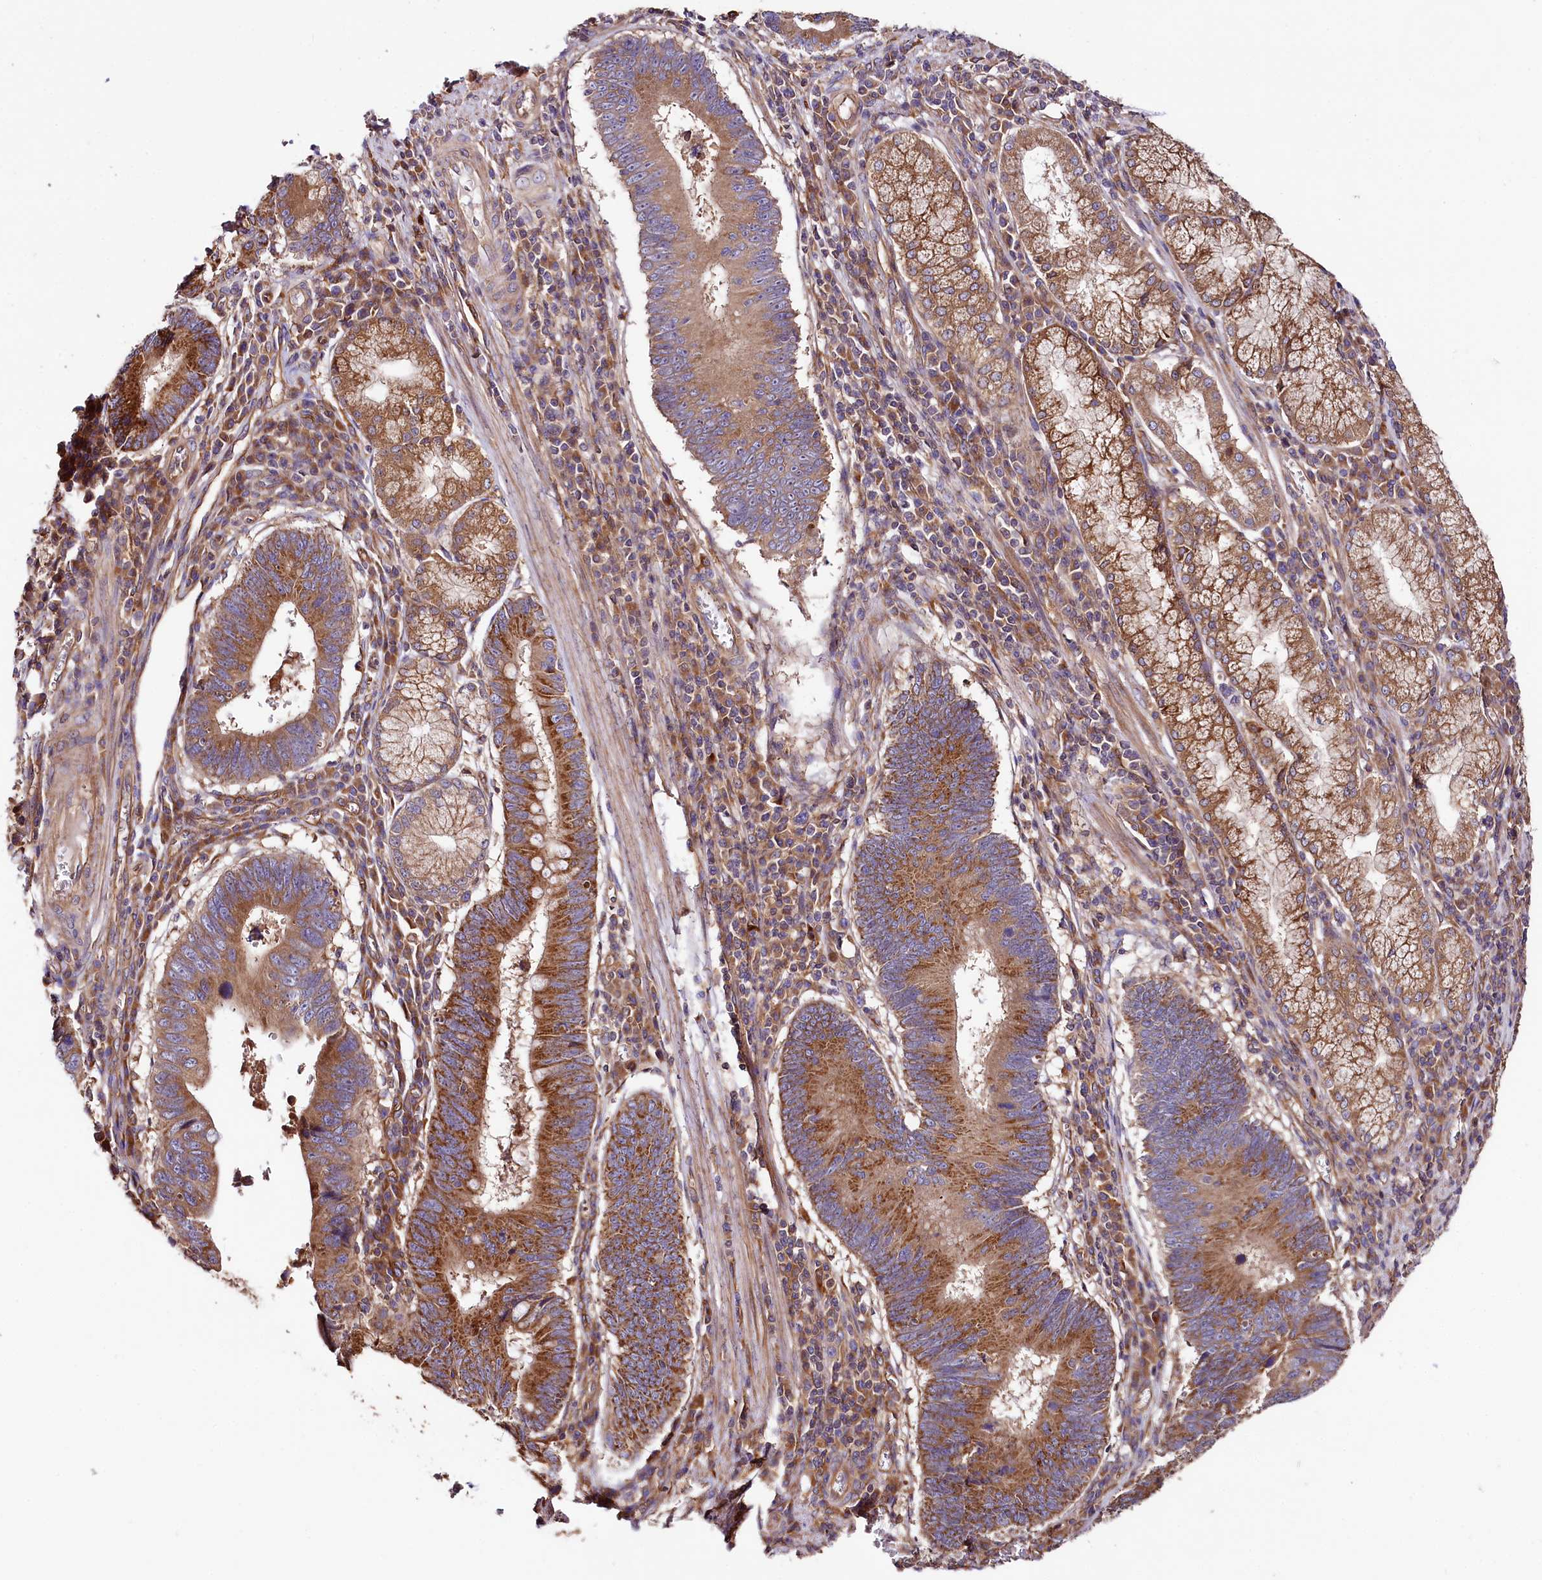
{"staining": {"intensity": "moderate", "quantity": ">75%", "location": "cytoplasmic/membranous"}, "tissue": "stomach cancer", "cell_type": "Tumor cells", "image_type": "cancer", "snomed": [{"axis": "morphology", "description": "Adenocarcinoma, NOS"}, {"axis": "topography", "description": "Stomach"}], "caption": "A micrograph showing moderate cytoplasmic/membranous staining in approximately >75% of tumor cells in adenocarcinoma (stomach), as visualized by brown immunohistochemical staining.", "gene": "CEP295", "patient": {"sex": "male", "age": 59}}